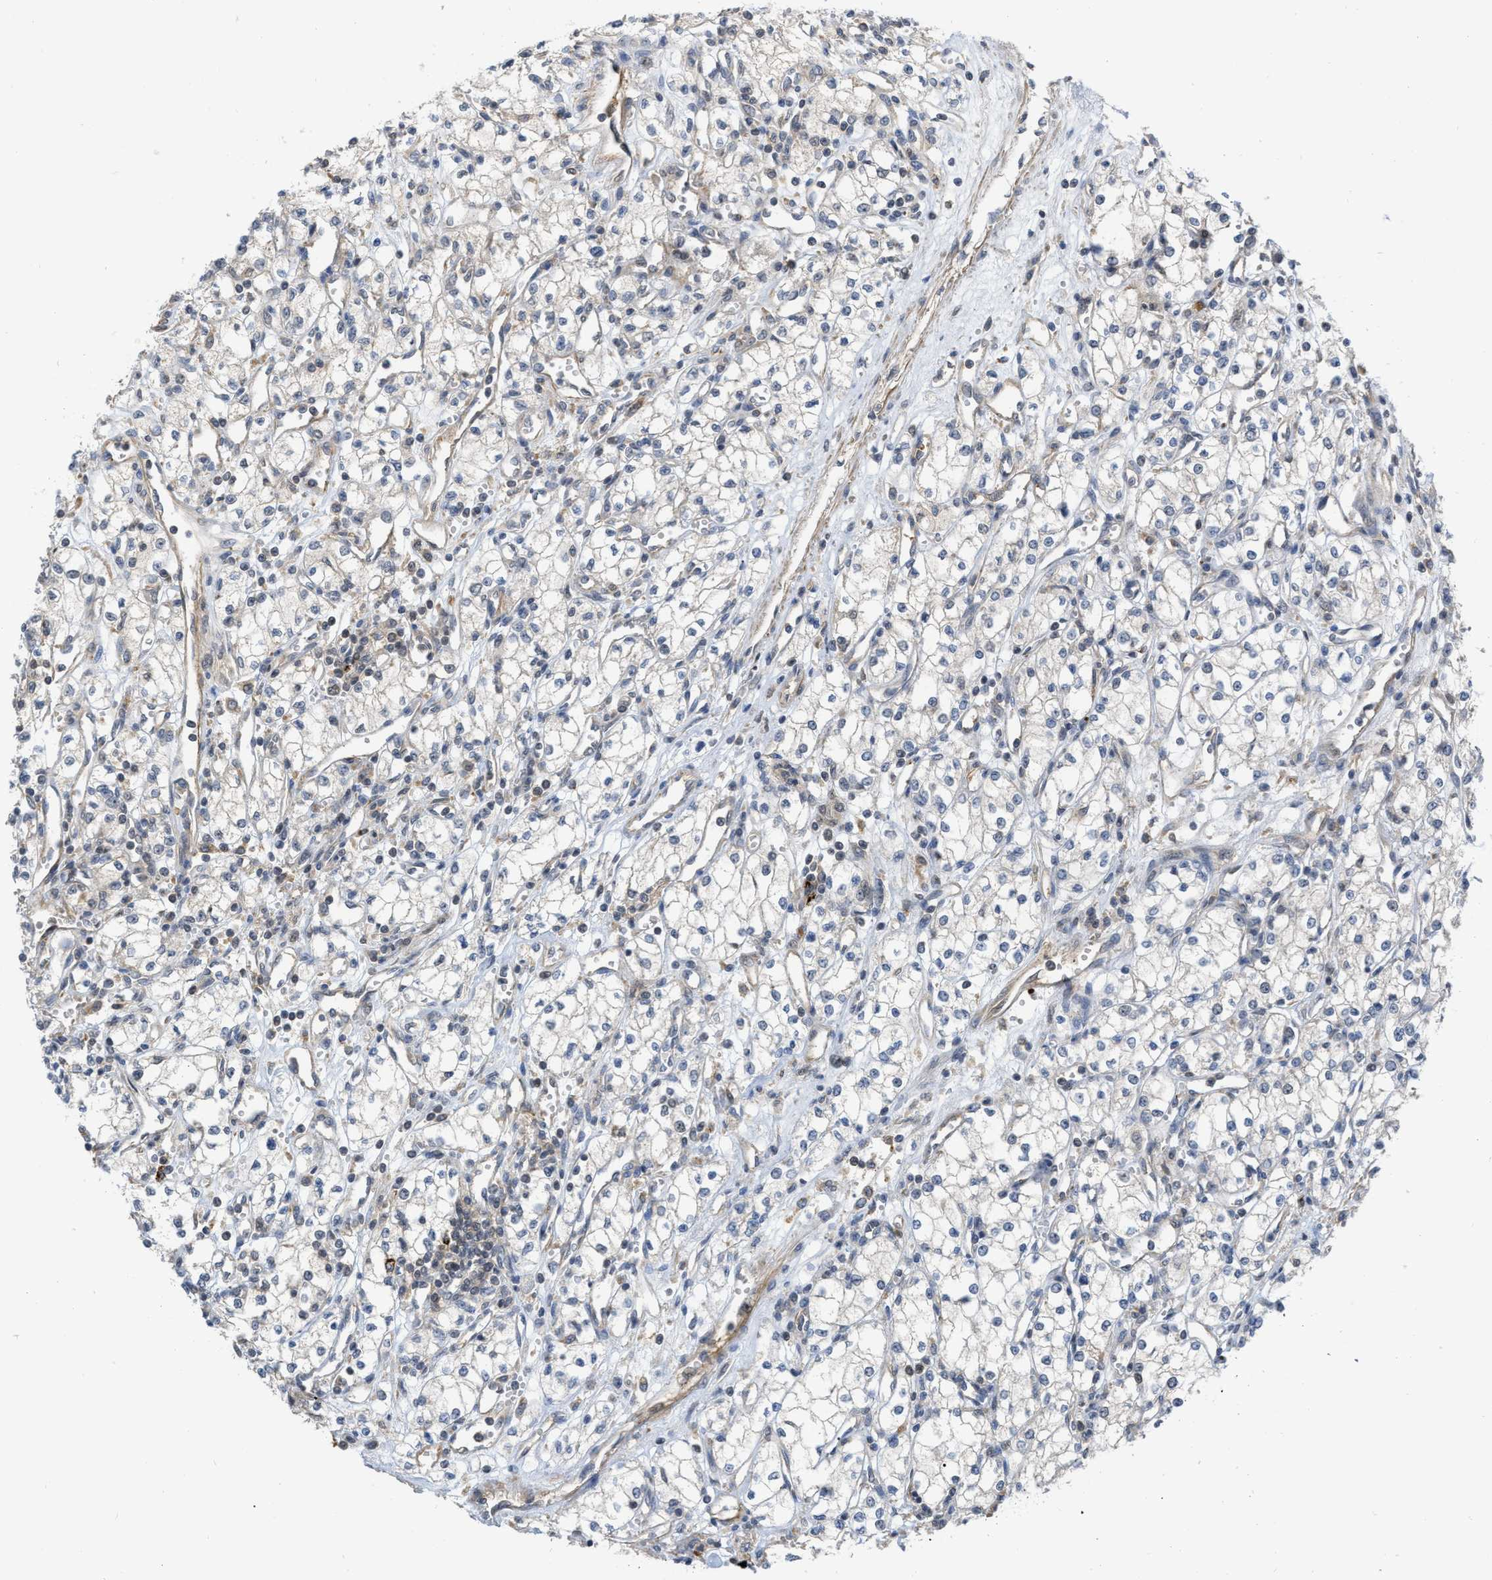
{"staining": {"intensity": "negative", "quantity": "none", "location": "none"}, "tissue": "renal cancer", "cell_type": "Tumor cells", "image_type": "cancer", "snomed": [{"axis": "morphology", "description": "Adenocarcinoma, NOS"}, {"axis": "topography", "description": "Kidney"}], "caption": "The photomicrograph reveals no significant expression in tumor cells of adenocarcinoma (renal).", "gene": "NAPEPLD", "patient": {"sex": "male", "age": 59}}